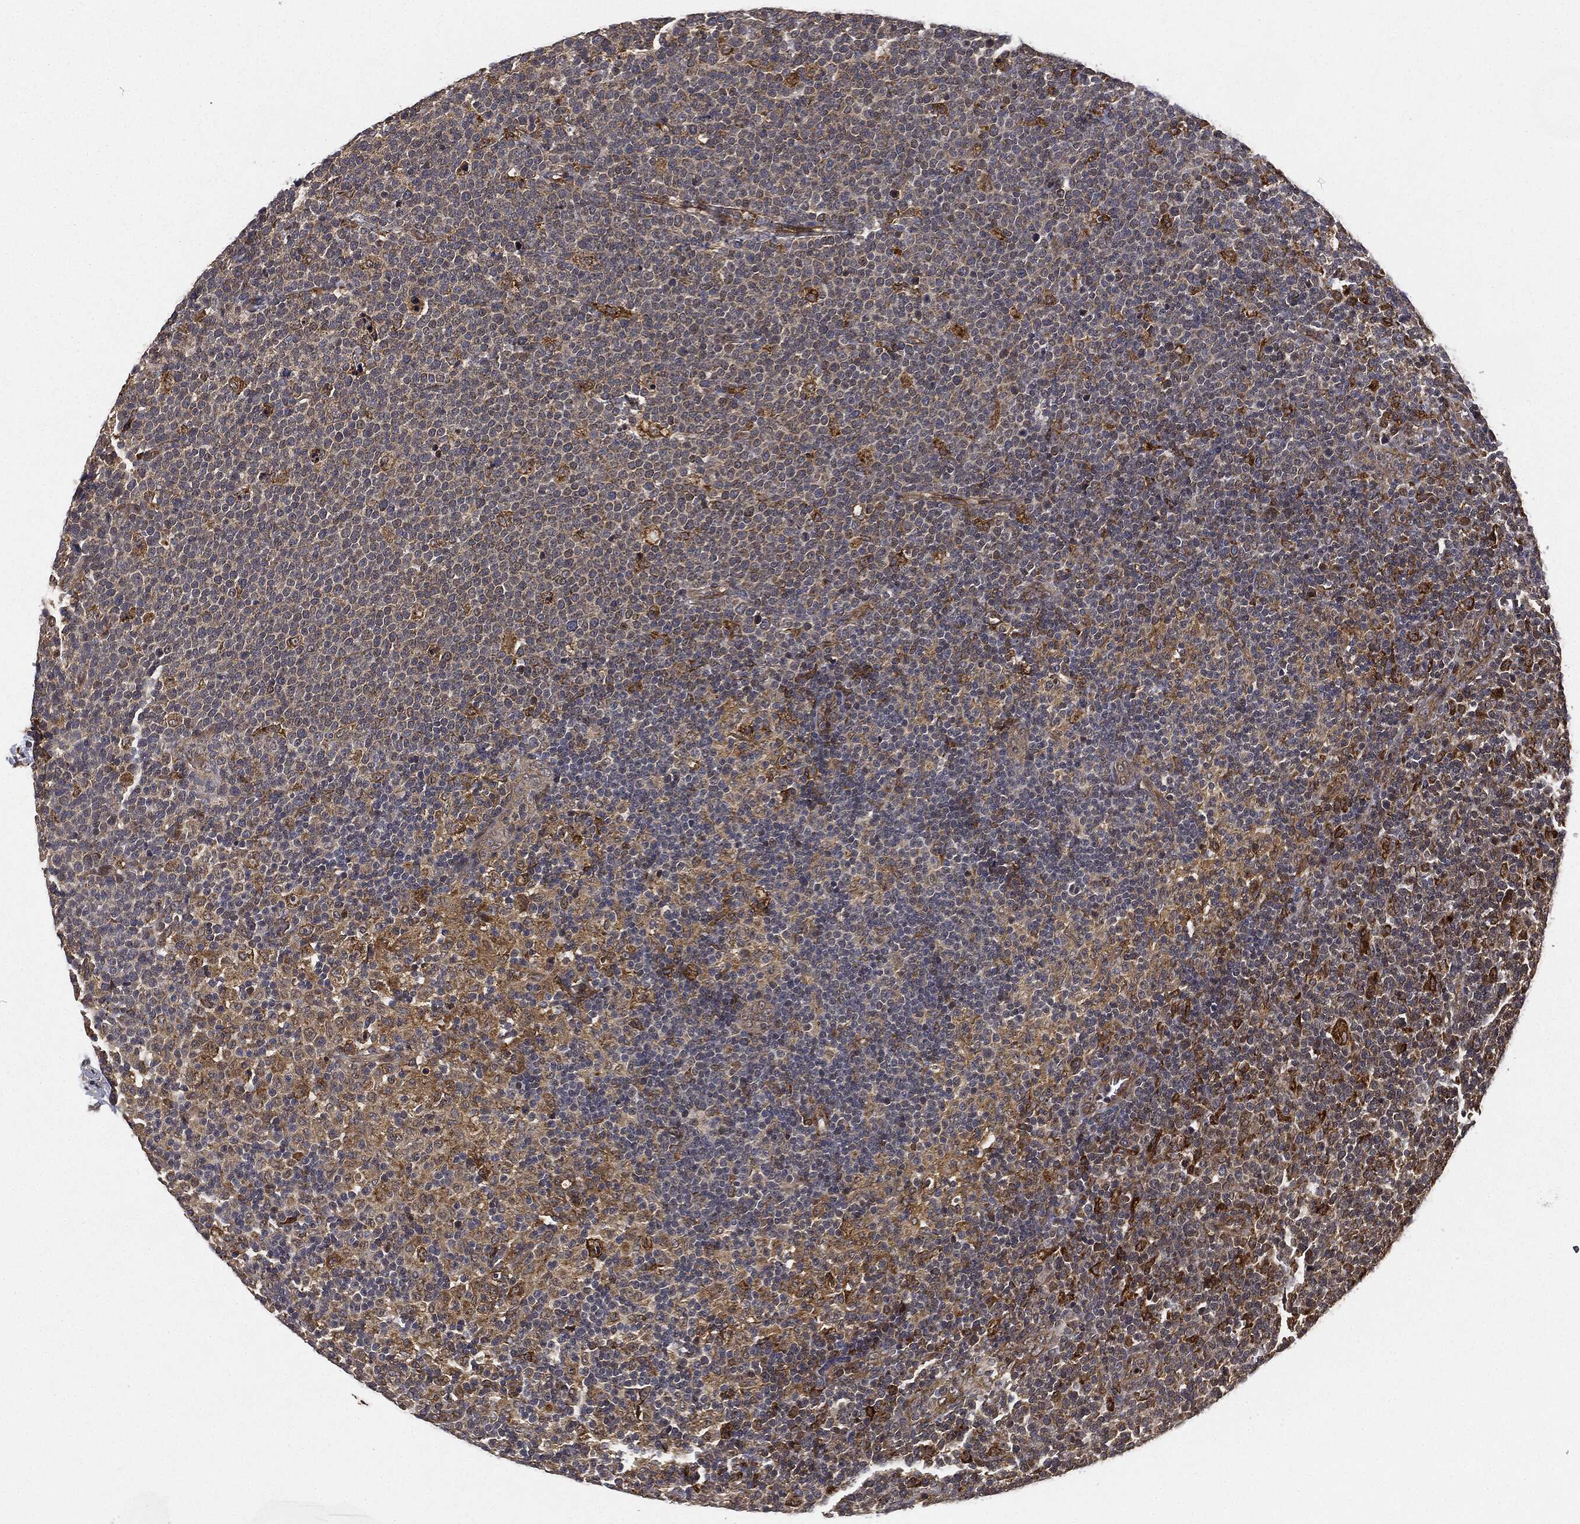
{"staining": {"intensity": "moderate", "quantity": "25%-75%", "location": "cytoplasmic/membranous"}, "tissue": "lymphoma", "cell_type": "Tumor cells", "image_type": "cancer", "snomed": [{"axis": "morphology", "description": "Malignant lymphoma, non-Hodgkin's type, High grade"}, {"axis": "topography", "description": "Lymph node"}], "caption": "High-grade malignant lymphoma, non-Hodgkin's type stained for a protein (brown) shows moderate cytoplasmic/membranous positive expression in approximately 25%-75% of tumor cells.", "gene": "MIER2", "patient": {"sex": "male", "age": 61}}